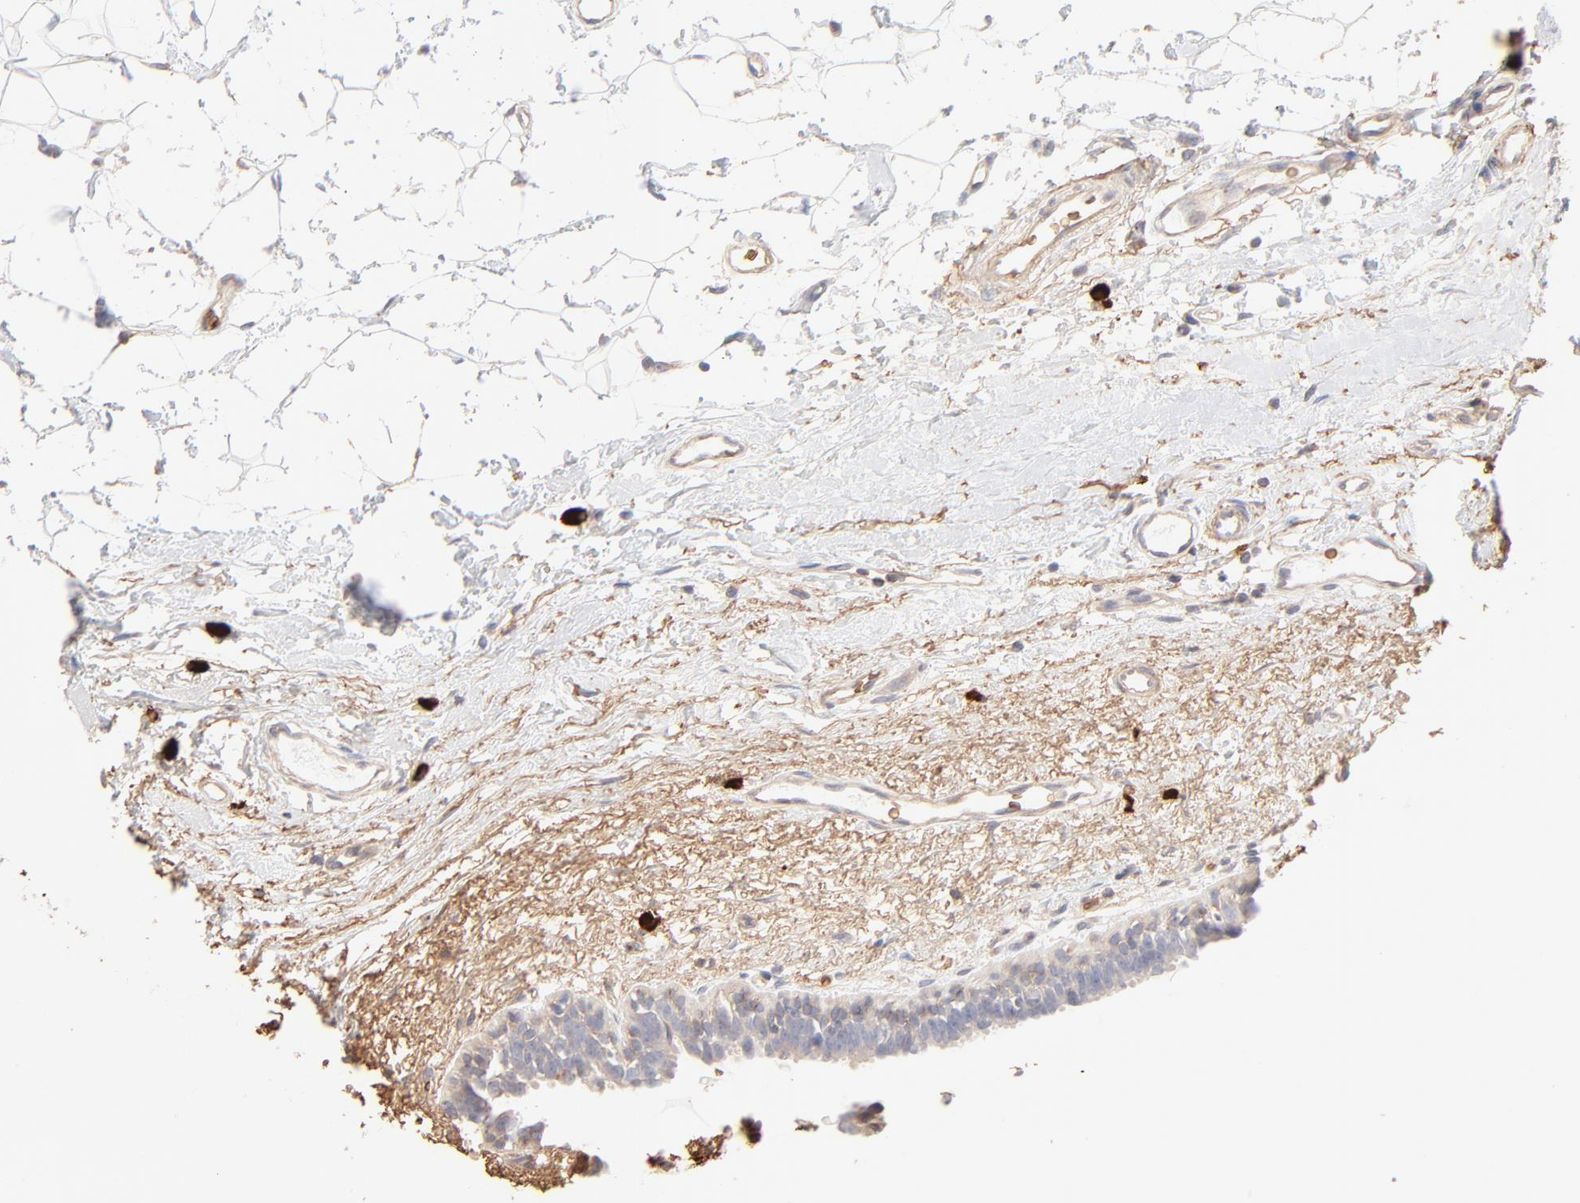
{"staining": {"intensity": "weak", "quantity": ">75%", "location": "cytoplasmic/membranous"}, "tissue": "breast cancer", "cell_type": "Tumor cells", "image_type": "cancer", "snomed": [{"axis": "morphology", "description": "Duct carcinoma"}, {"axis": "topography", "description": "Breast"}], "caption": "The immunohistochemical stain highlights weak cytoplasmic/membranous positivity in tumor cells of infiltrating ductal carcinoma (breast) tissue.", "gene": "SPTB", "patient": {"sex": "female", "age": 40}}